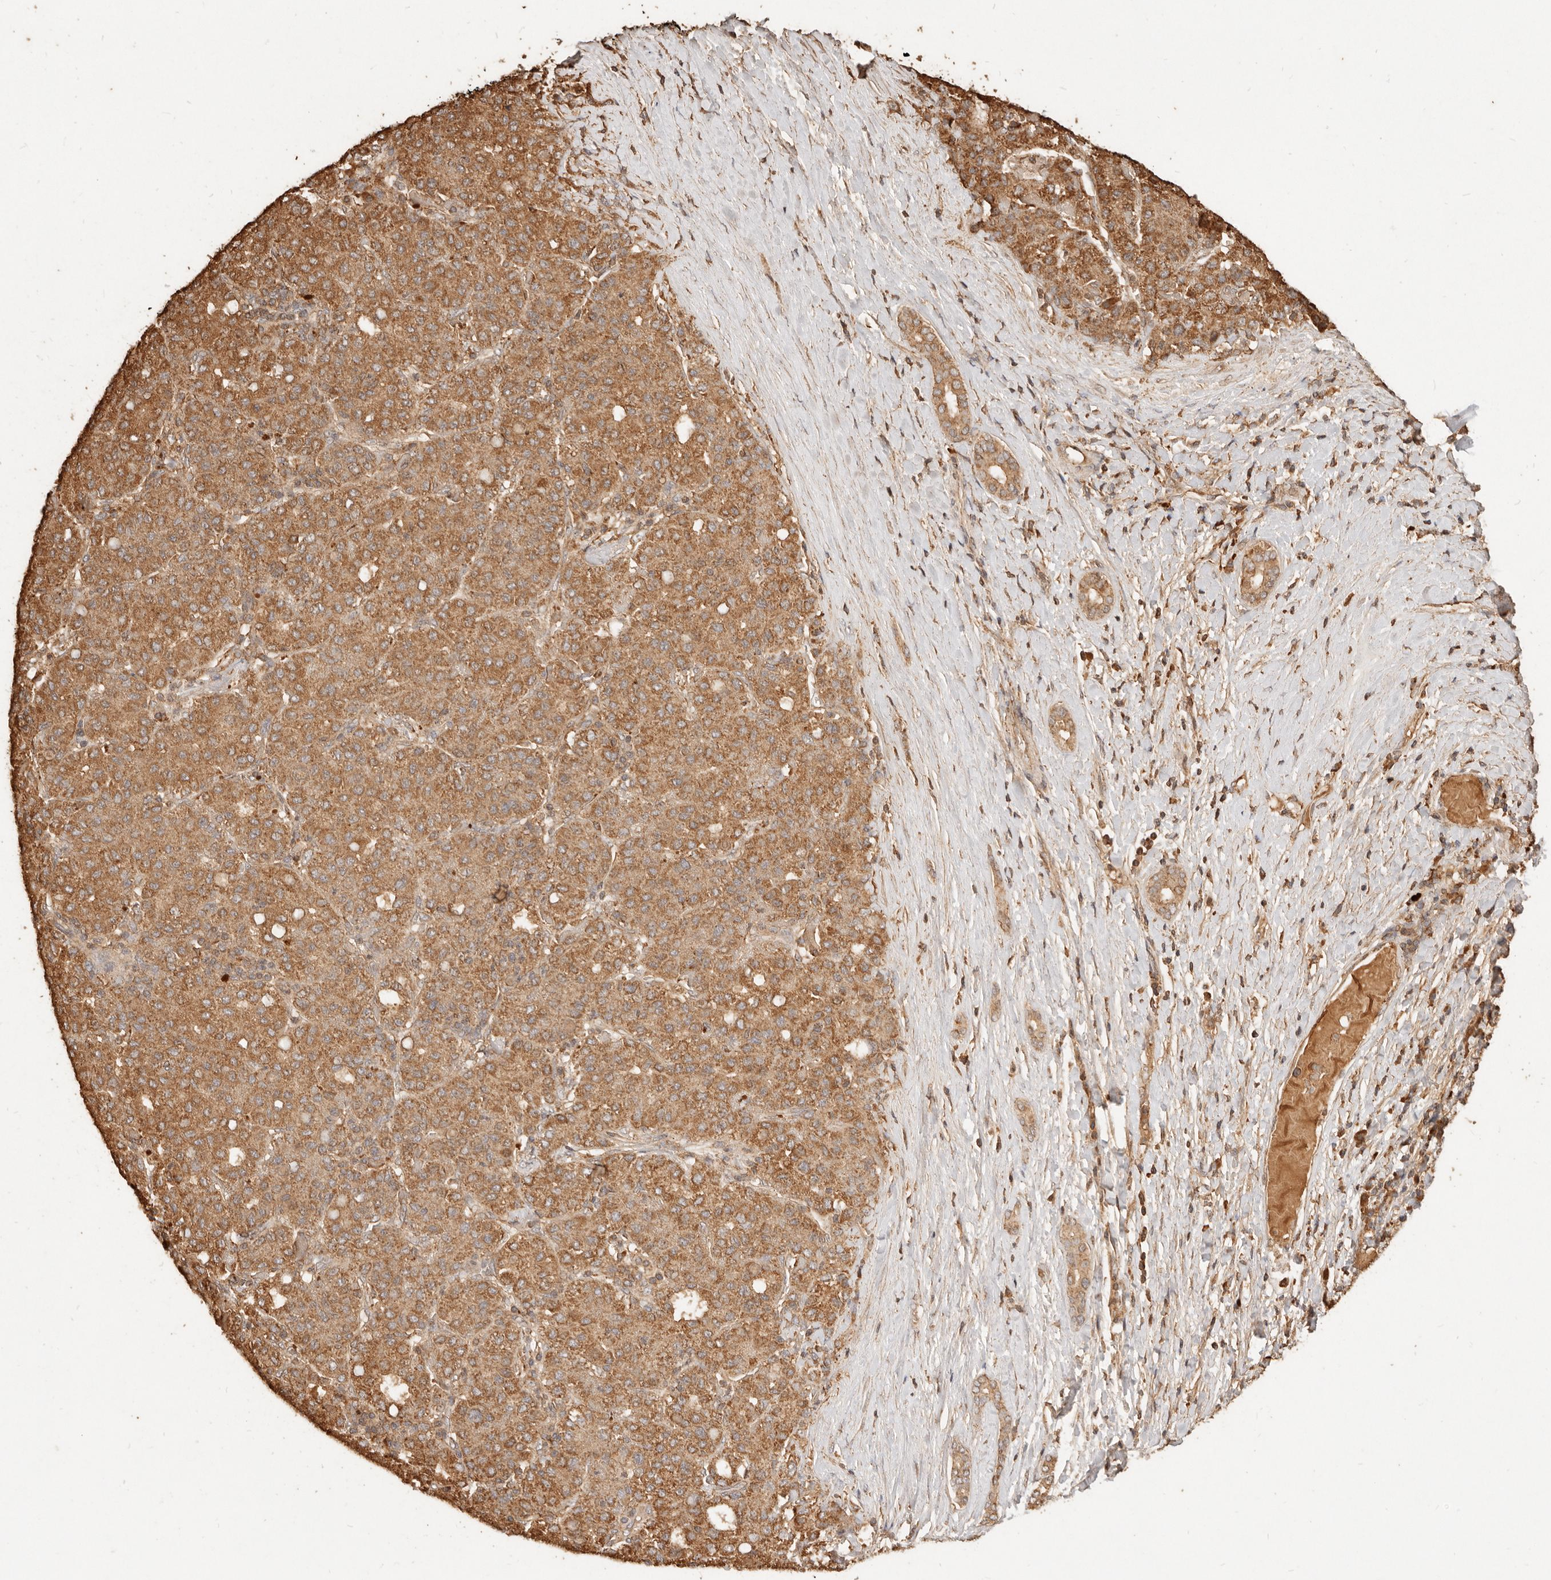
{"staining": {"intensity": "moderate", "quantity": ">75%", "location": "cytoplasmic/membranous"}, "tissue": "liver cancer", "cell_type": "Tumor cells", "image_type": "cancer", "snomed": [{"axis": "morphology", "description": "Carcinoma, Hepatocellular, NOS"}, {"axis": "topography", "description": "Liver"}], "caption": "A brown stain labels moderate cytoplasmic/membranous positivity of a protein in human liver hepatocellular carcinoma tumor cells.", "gene": "FAM180B", "patient": {"sex": "male", "age": 65}}